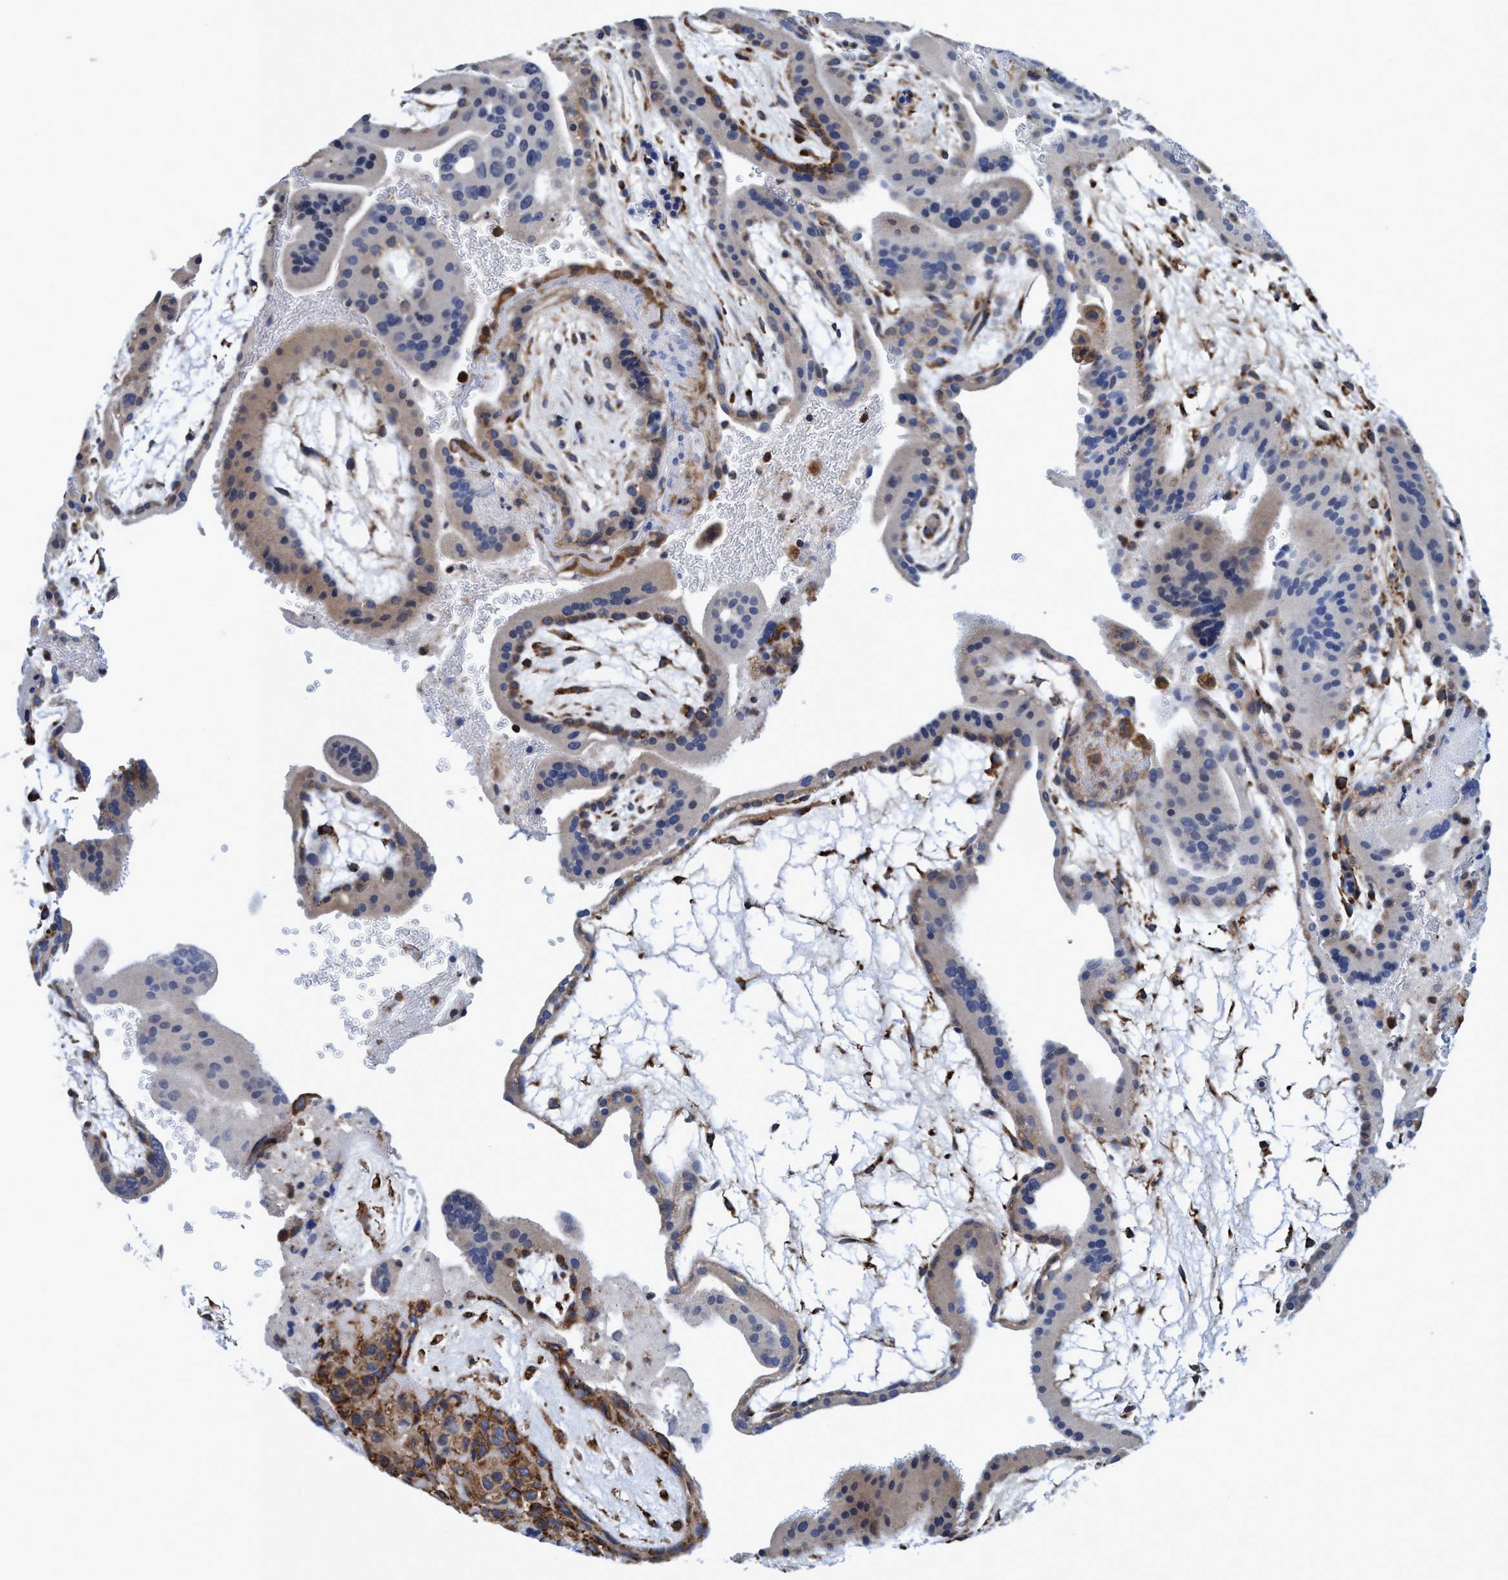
{"staining": {"intensity": "moderate", "quantity": "<25%", "location": "cytoplasmic/membranous"}, "tissue": "placenta", "cell_type": "Trophoblastic cells", "image_type": "normal", "snomed": [{"axis": "morphology", "description": "Normal tissue, NOS"}, {"axis": "topography", "description": "Placenta"}], "caption": "Brown immunohistochemical staining in normal human placenta exhibits moderate cytoplasmic/membranous staining in about <25% of trophoblastic cells. (DAB IHC, brown staining for protein, blue staining for nuclei).", "gene": "CALCOCO2", "patient": {"sex": "female", "age": 19}}